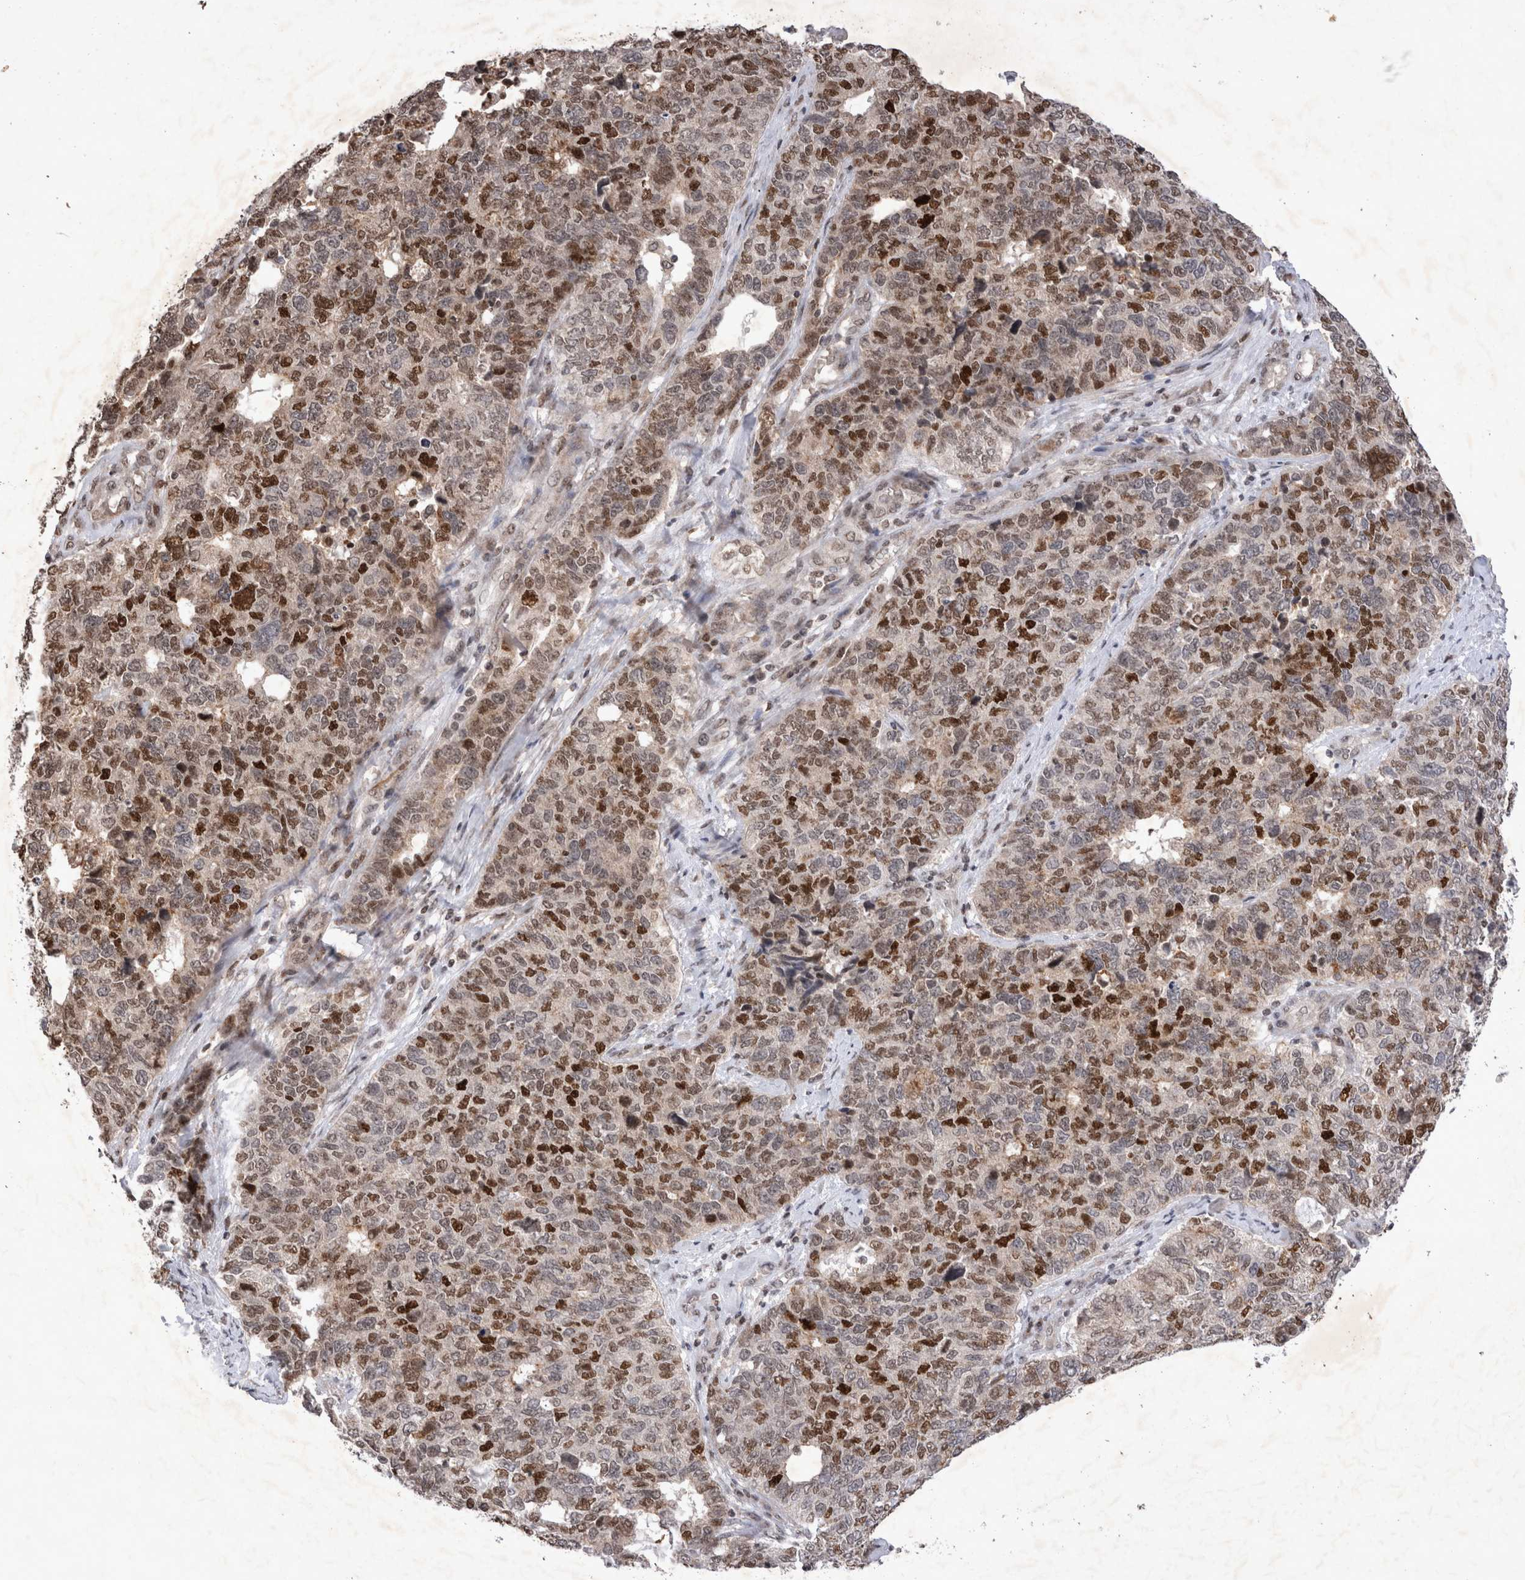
{"staining": {"intensity": "strong", "quantity": "25%-75%", "location": "nuclear"}, "tissue": "cervical cancer", "cell_type": "Tumor cells", "image_type": "cancer", "snomed": [{"axis": "morphology", "description": "Squamous cell carcinoma, NOS"}, {"axis": "topography", "description": "Cervix"}], "caption": "A high-resolution image shows immunohistochemistry staining of cervical squamous cell carcinoma, which displays strong nuclear staining in approximately 25%-75% of tumor cells.", "gene": "STK11", "patient": {"sex": "female", "age": 63}}